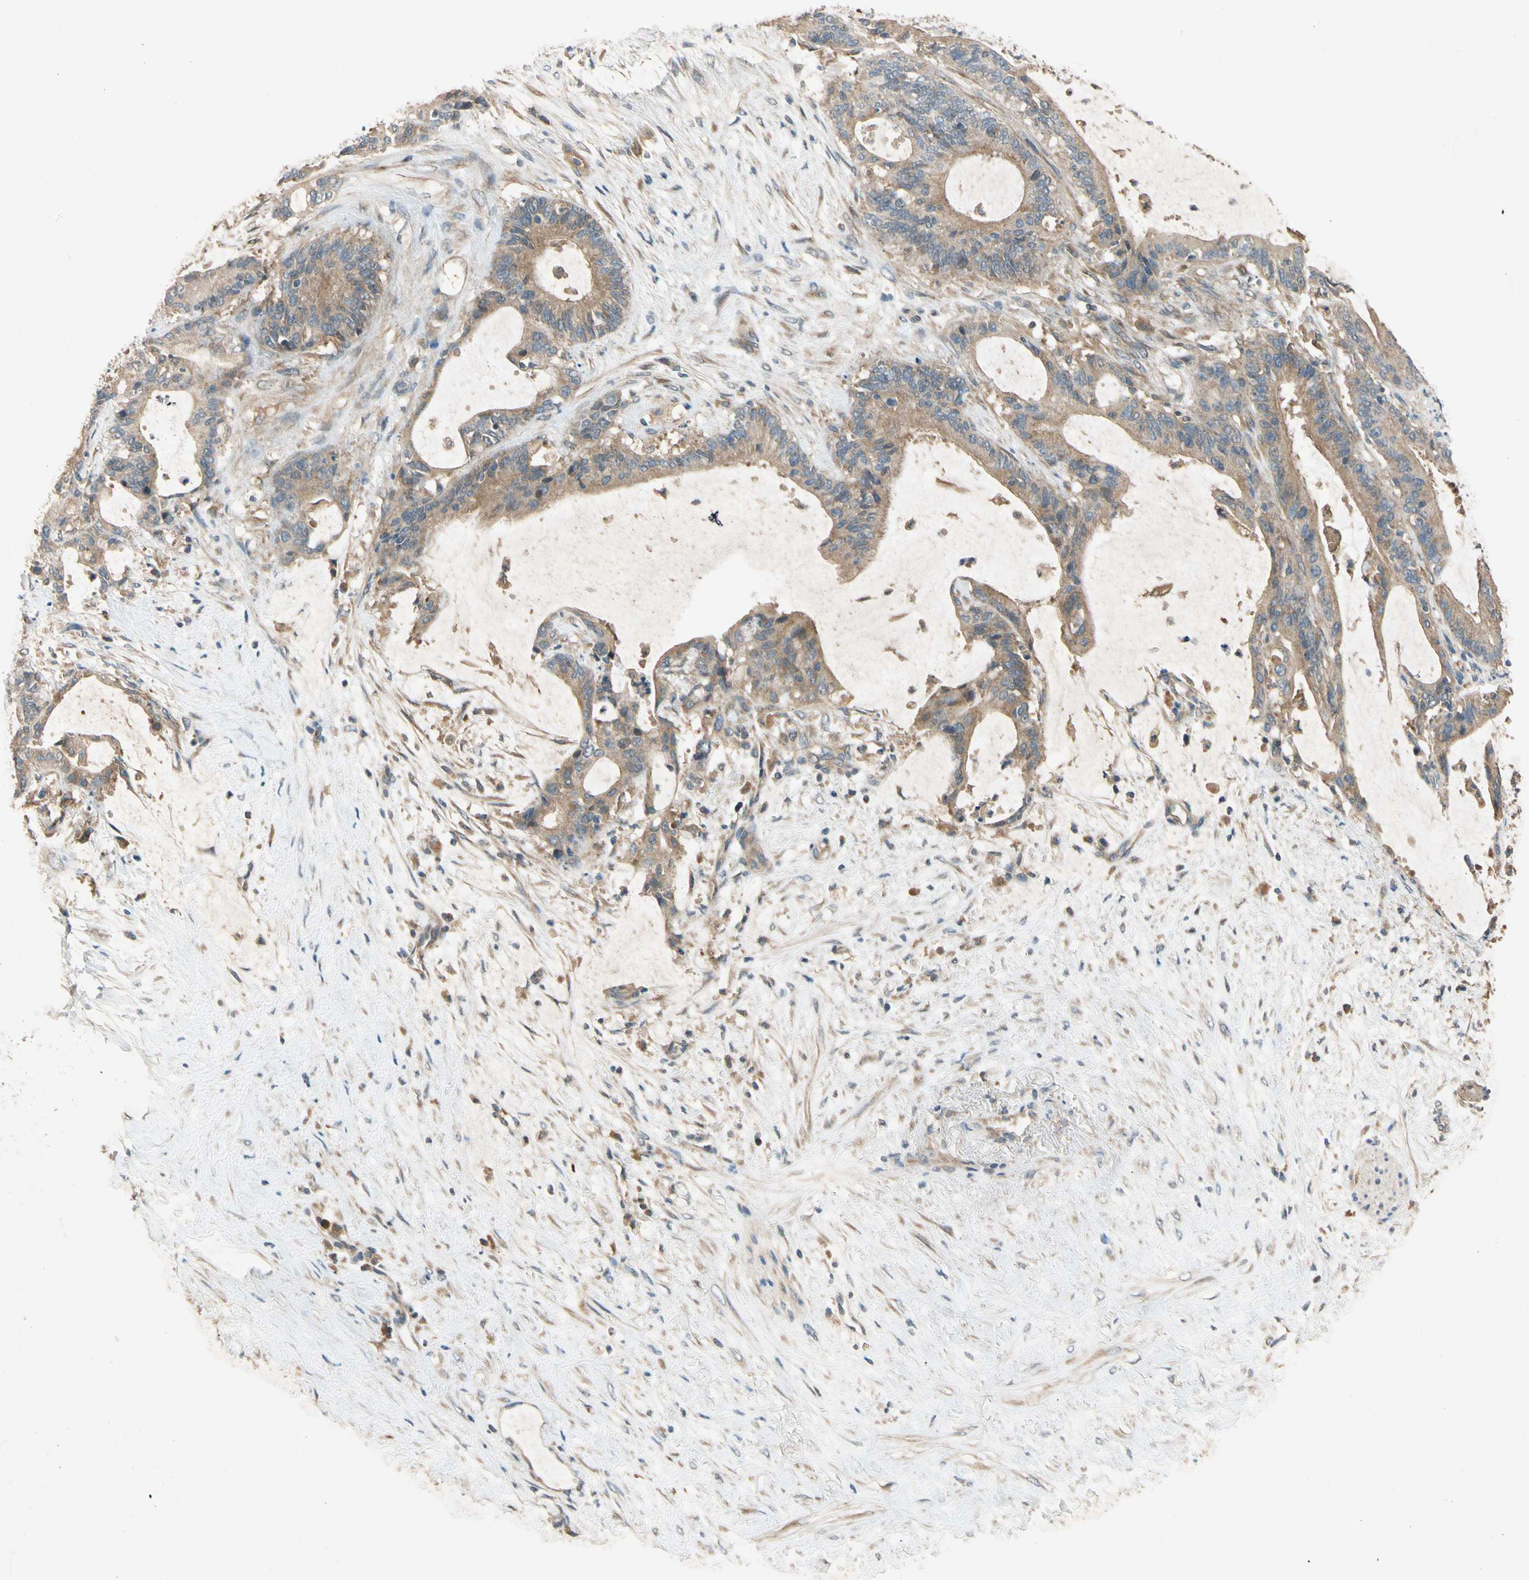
{"staining": {"intensity": "moderate", "quantity": "25%-75%", "location": "cytoplasmic/membranous"}, "tissue": "liver cancer", "cell_type": "Tumor cells", "image_type": "cancer", "snomed": [{"axis": "morphology", "description": "Cholangiocarcinoma"}, {"axis": "topography", "description": "Liver"}], "caption": "DAB immunohistochemical staining of human liver cancer shows moderate cytoplasmic/membranous protein positivity in approximately 25%-75% of tumor cells.", "gene": "USP46", "patient": {"sex": "female", "age": 73}}